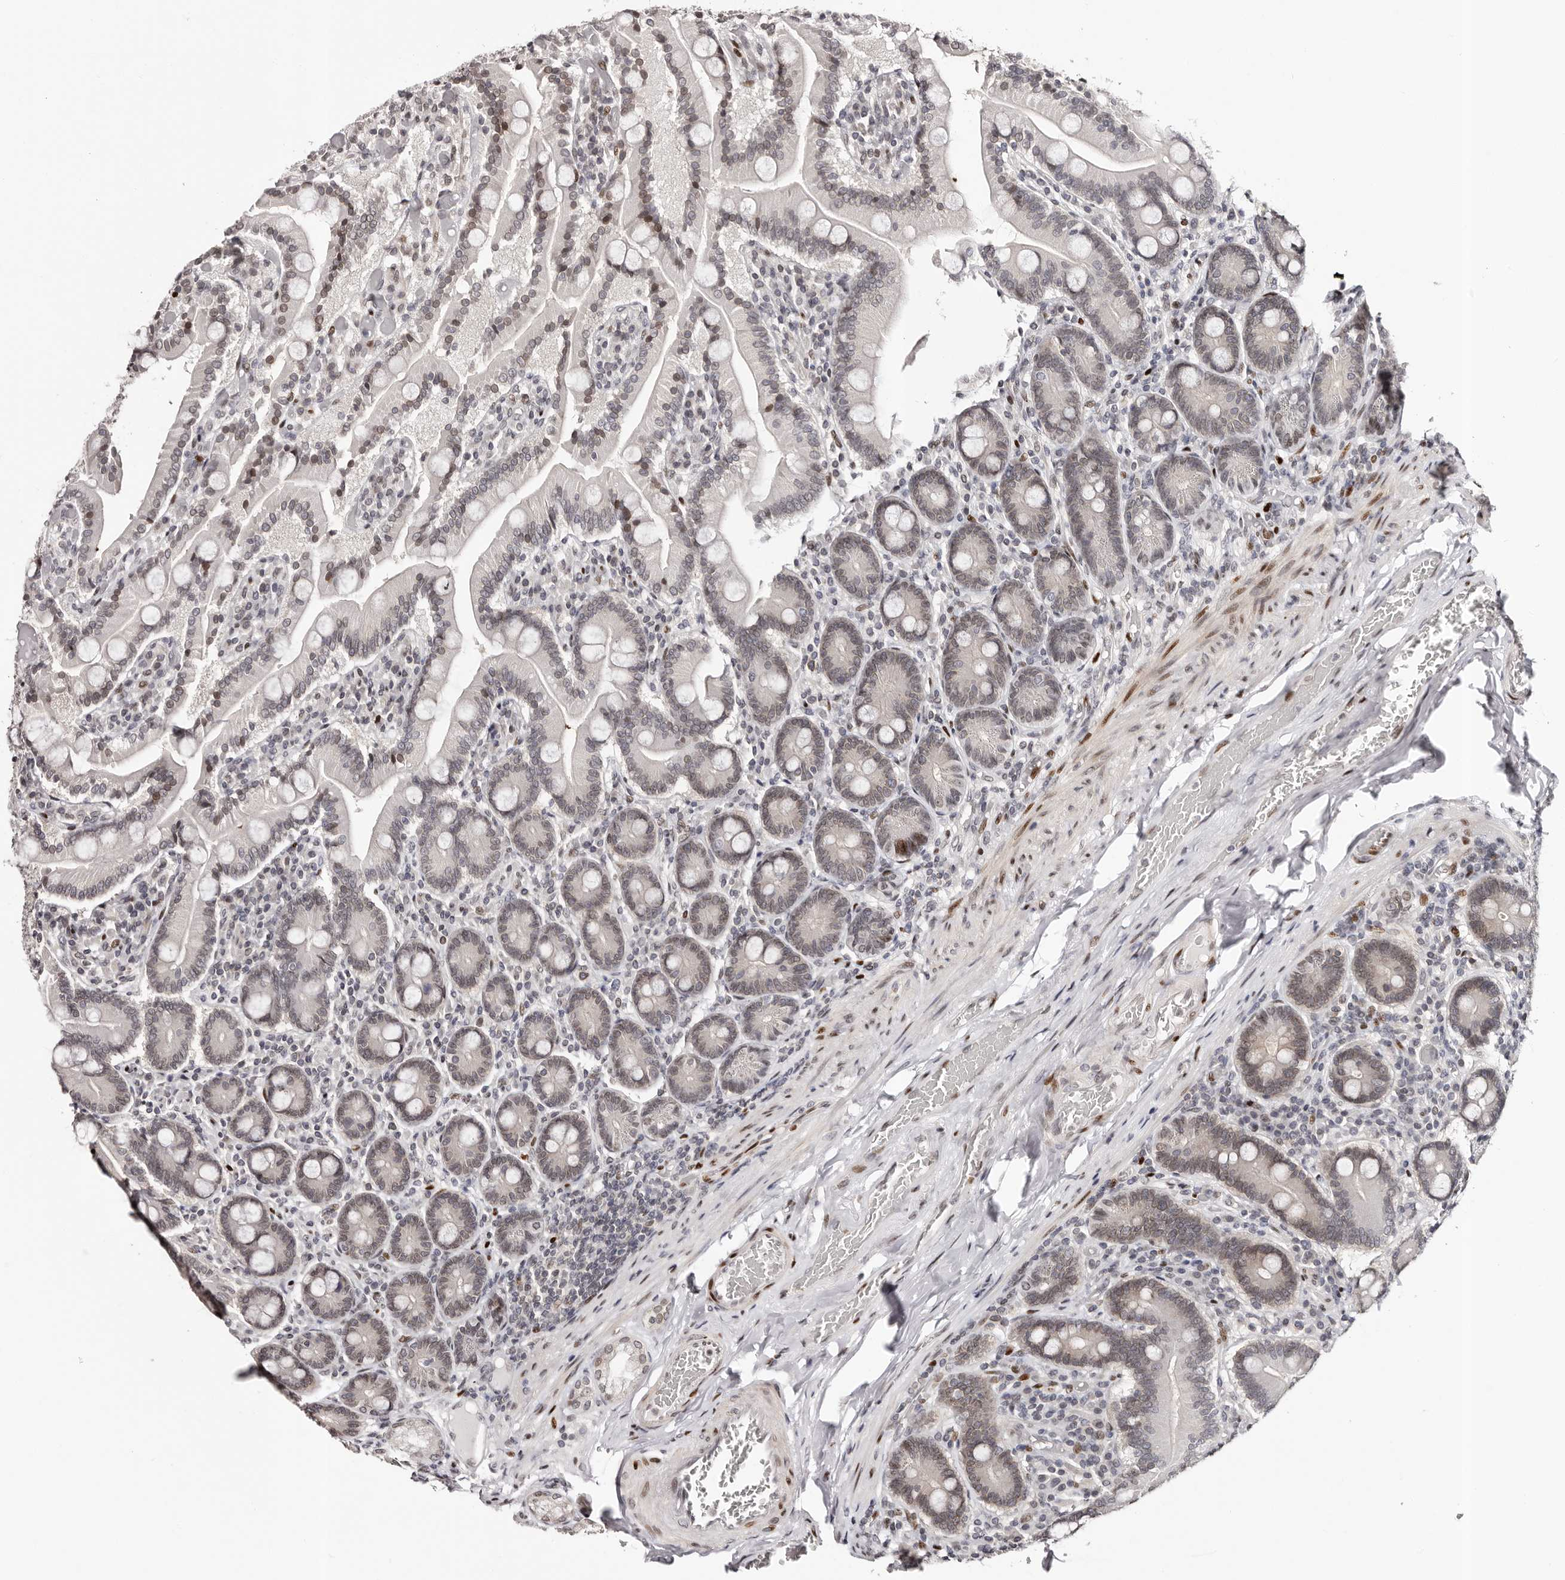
{"staining": {"intensity": "moderate", "quantity": ">75%", "location": "cytoplasmic/membranous,nuclear"}, "tissue": "duodenum", "cell_type": "Glandular cells", "image_type": "normal", "snomed": [{"axis": "morphology", "description": "Normal tissue, NOS"}, {"axis": "topography", "description": "Duodenum"}], "caption": "Duodenum stained with a brown dye displays moderate cytoplasmic/membranous,nuclear positive expression in approximately >75% of glandular cells.", "gene": "NUP153", "patient": {"sex": "female", "age": 62}}